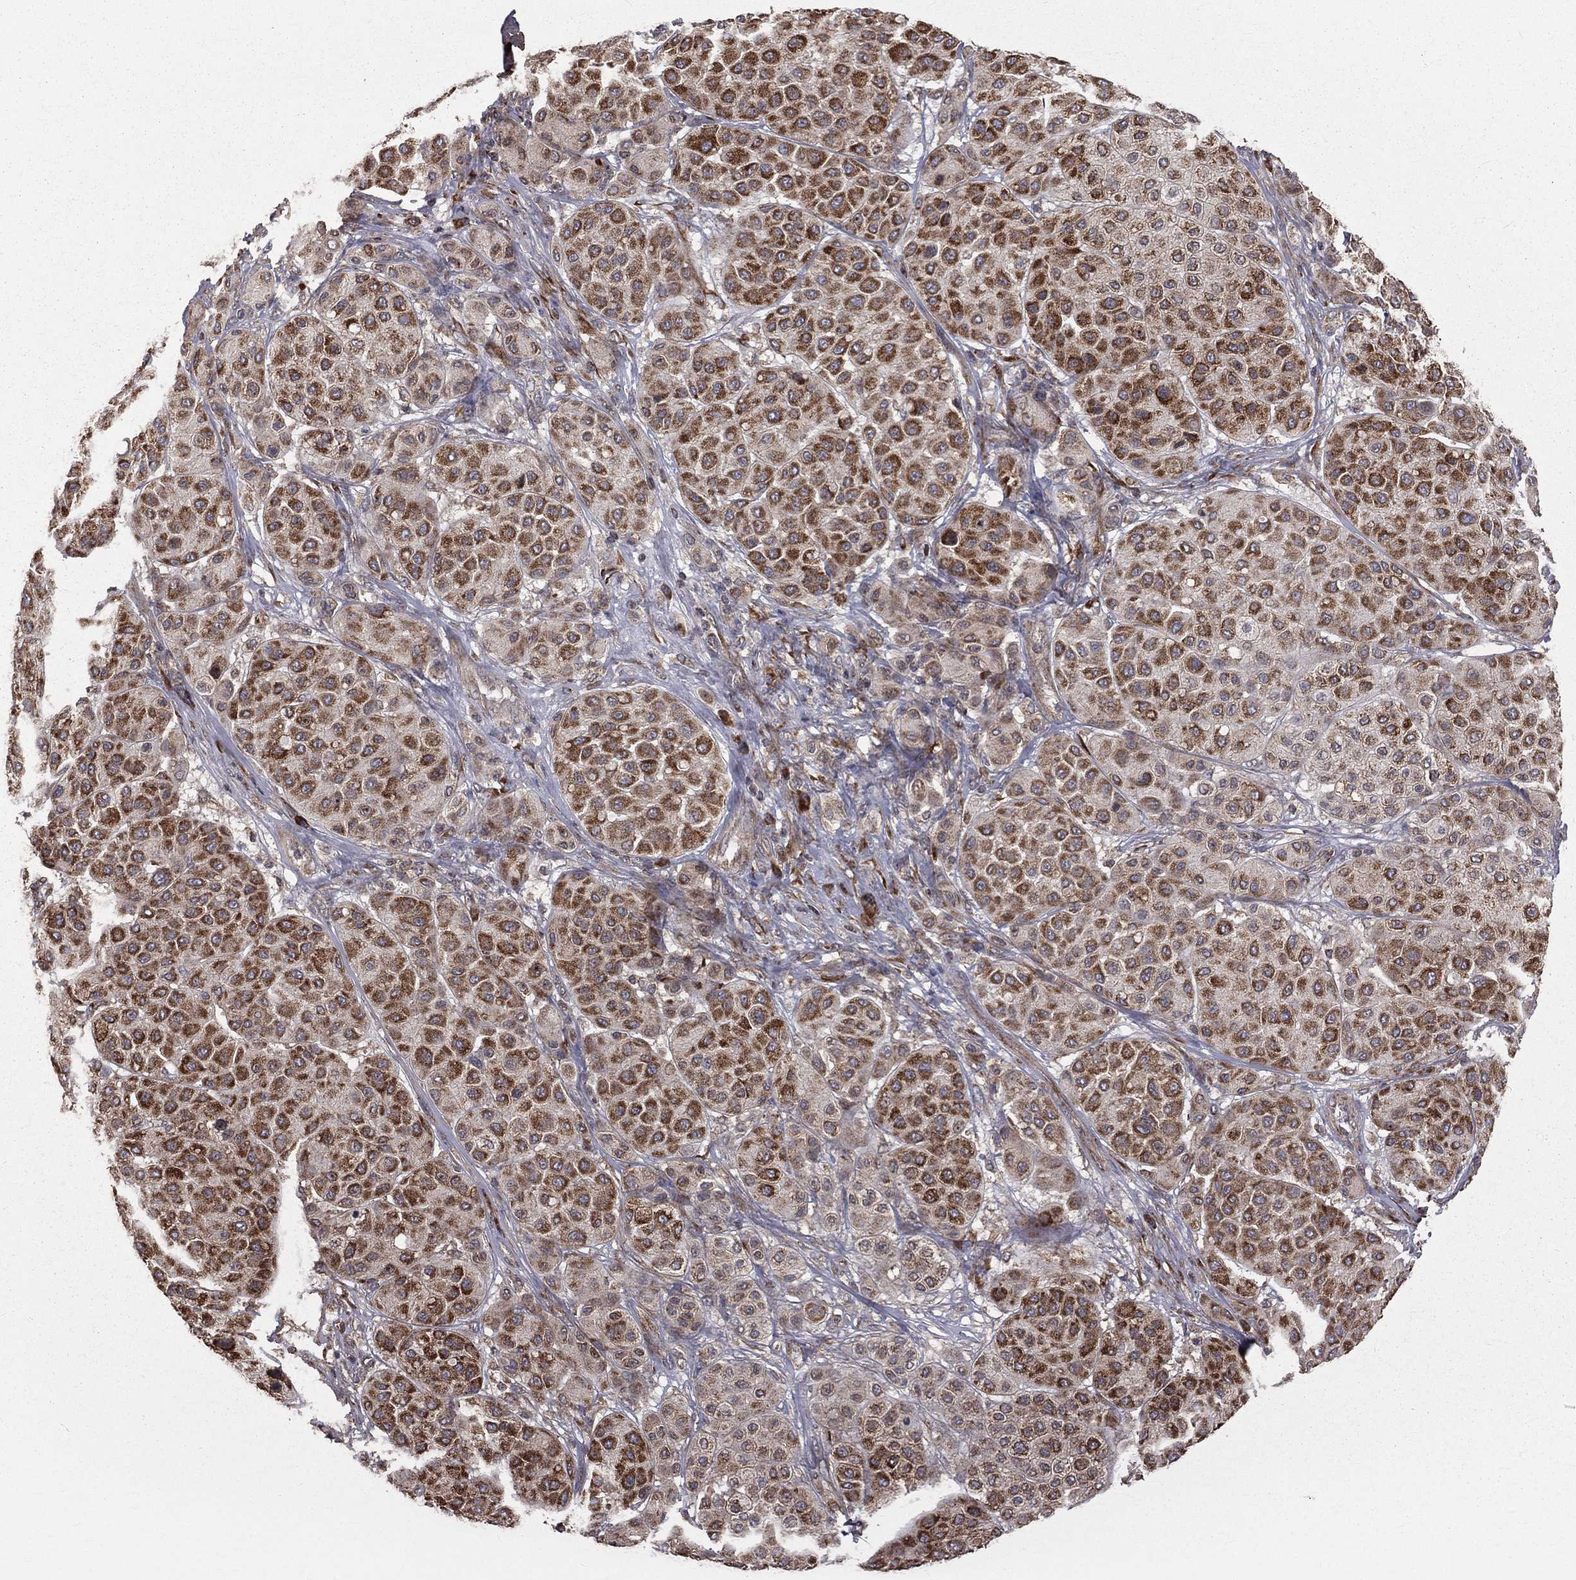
{"staining": {"intensity": "strong", "quantity": ">75%", "location": "cytoplasmic/membranous"}, "tissue": "melanoma", "cell_type": "Tumor cells", "image_type": "cancer", "snomed": [{"axis": "morphology", "description": "Malignant melanoma, Metastatic site"}, {"axis": "topography", "description": "Smooth muscle"}], "caption": "Malignant melanoma (metastatic site) was stained to show a protein in brown. There is high levels of strong cytoplasmic/membranous positivity in about >75% of tumor cells. The protein of interest is shown in brown color, while the nuclei are stained blue.", "gene": "OLFML1", "patient": {"sex": "male", "age": 41}}